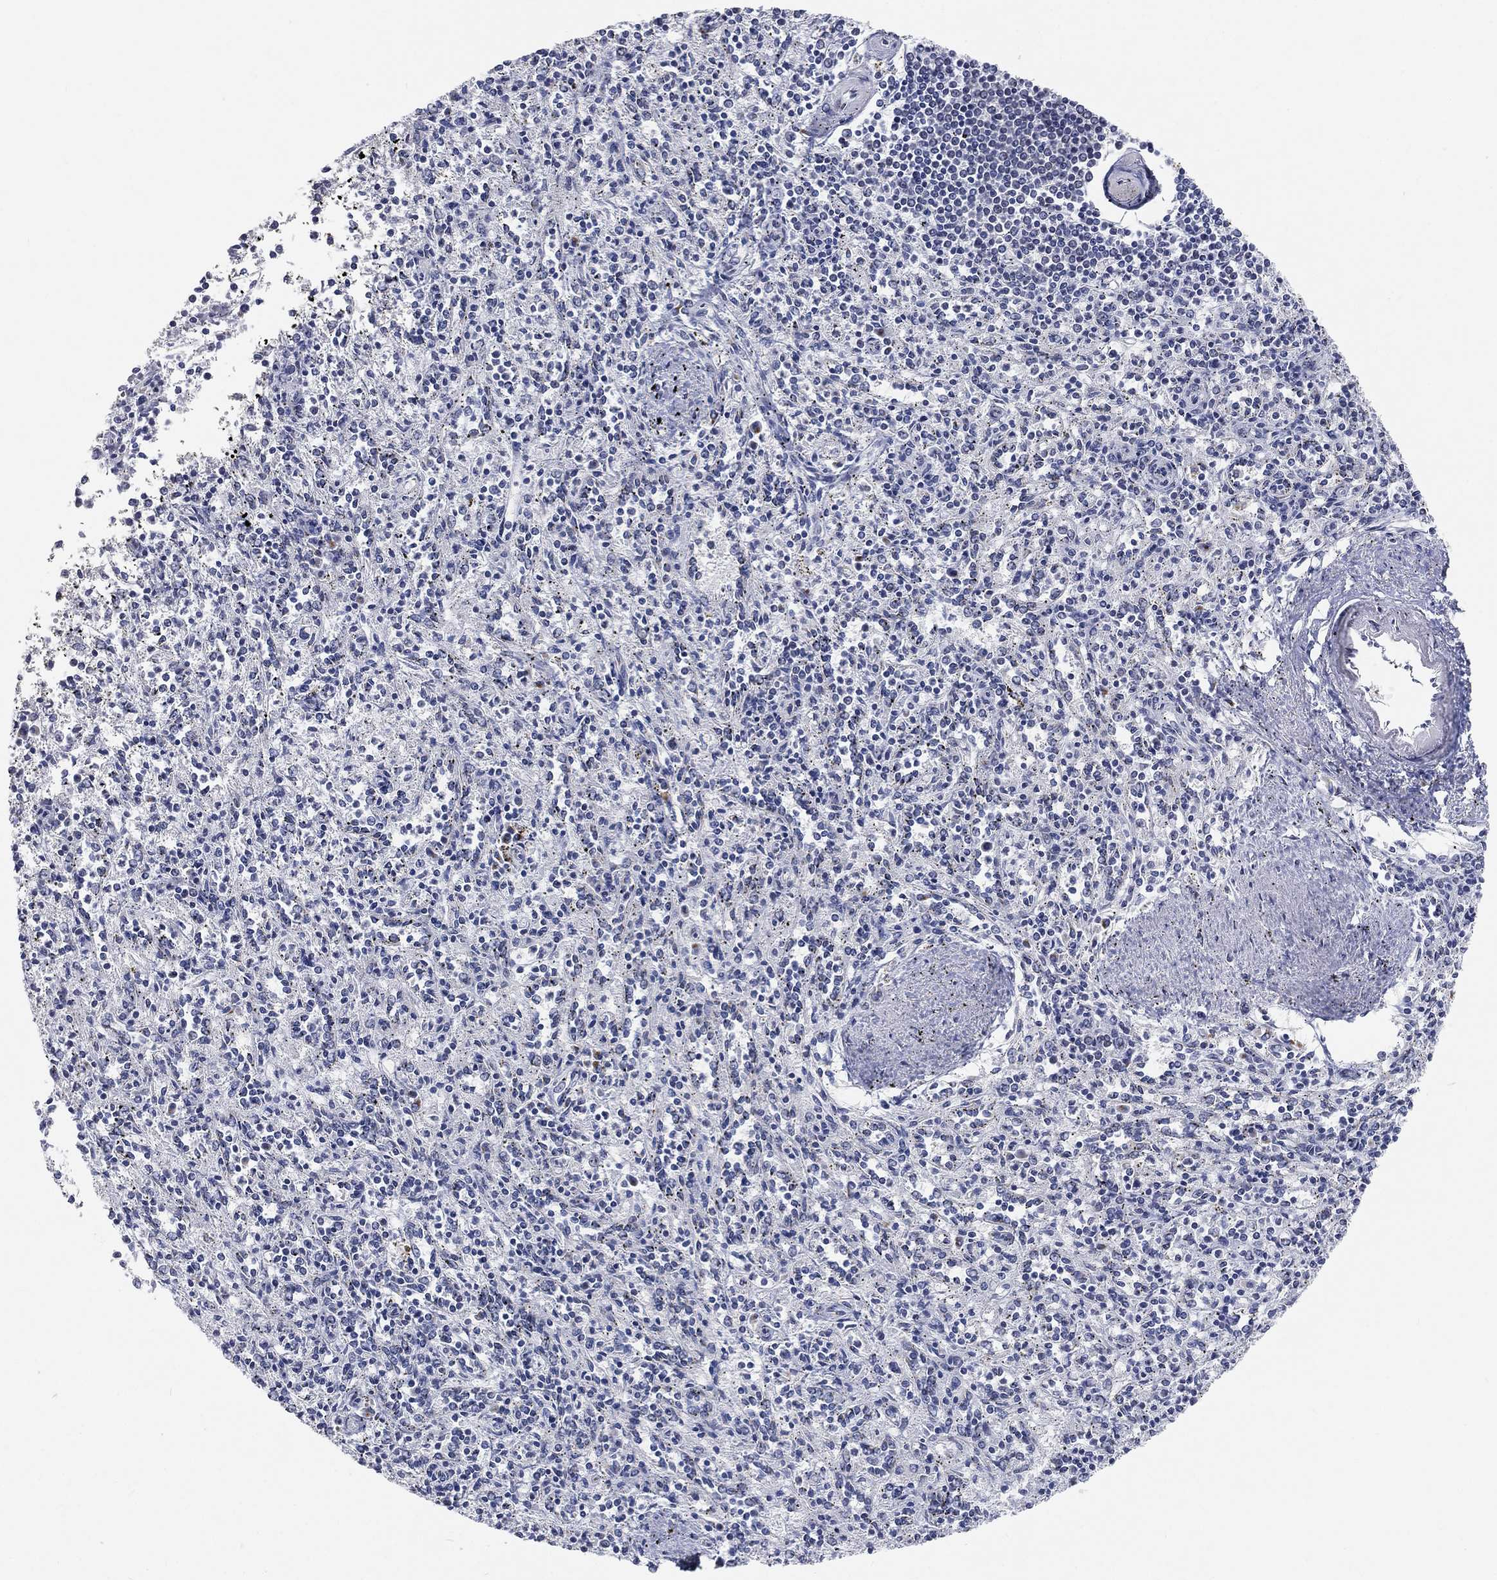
{"staining": {"intensity": "strong", "quantity": "<25%", "location": "cytoplasmic/membranous"}, "tissue": "spleen", "cell_type": "Cells in red pulp", "image_type": "normal", "snomed": [{"axis": "morphology", "description": "Normal tissue, NOS"}, {"axis": "topography", "description": "Spleen"}], "caption": "Immunohistochemistry of normal human spleen demonstrates medium levels of strong cytoplasmic/membranous expression in approximately <25% of cells in red pulp.", "gene": "TICAM1", "patient": {"sex": "male", "age": 69}}